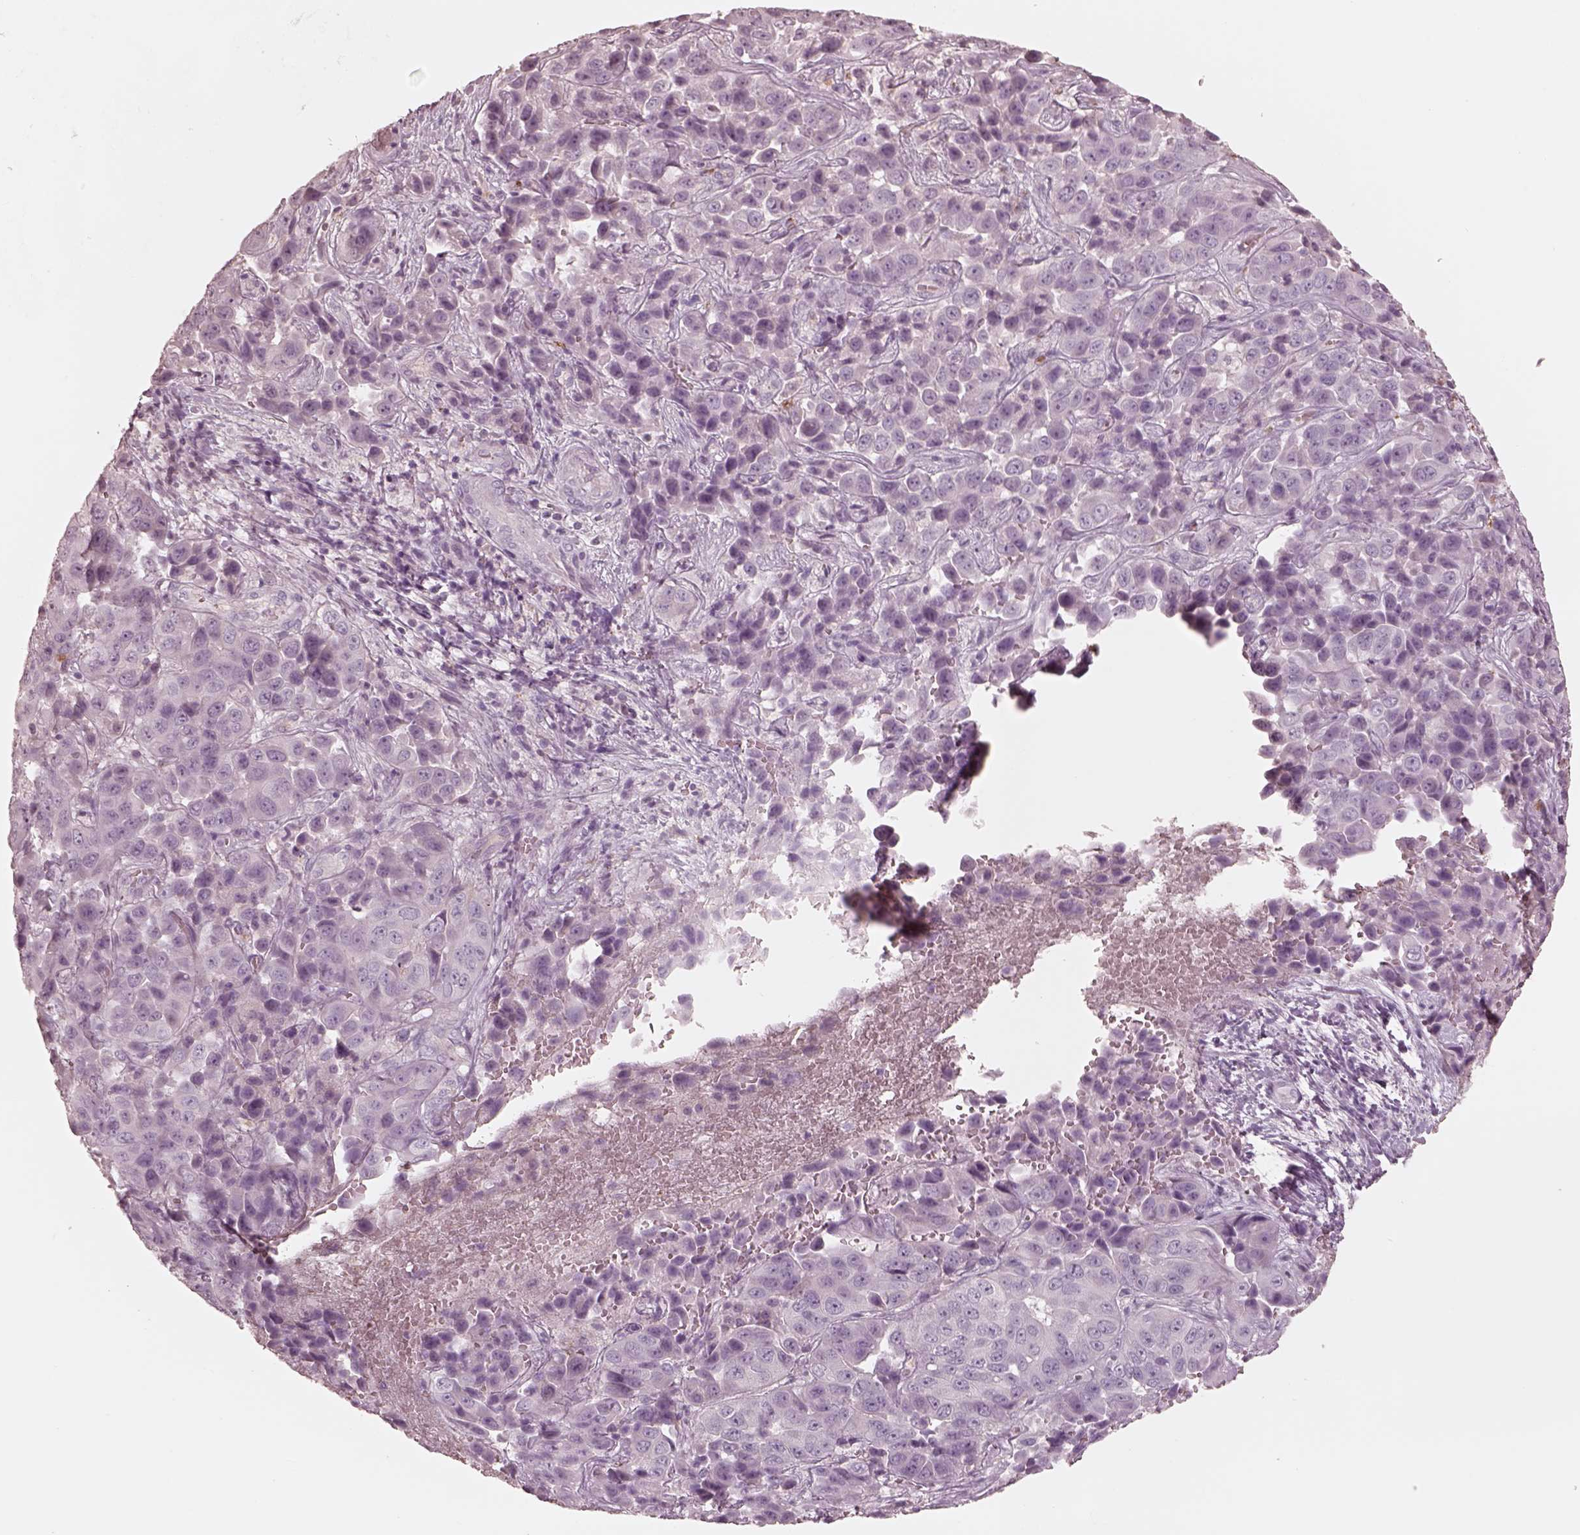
{"staining": {"intensity": "negative", "quantity": "none", "location": "none"}, "tissue": "liver cancer", "cell_type": "Tumor cells", "image_type": "cancer", "snomed": [{"axis": "morphology", "description": "Cholangiocarcinoma"}, {"axis": "topography", "description": "Liver"}], "caption": "High magnification brightfield microscopy of liver cholangiocarcinoma stained with DAB (brown) and counterstained with hematoxylin (blue): tumor cells show no significant positivity.", "gene": "GPRIN1", "patient": {"sex": "female", "age": 52}}